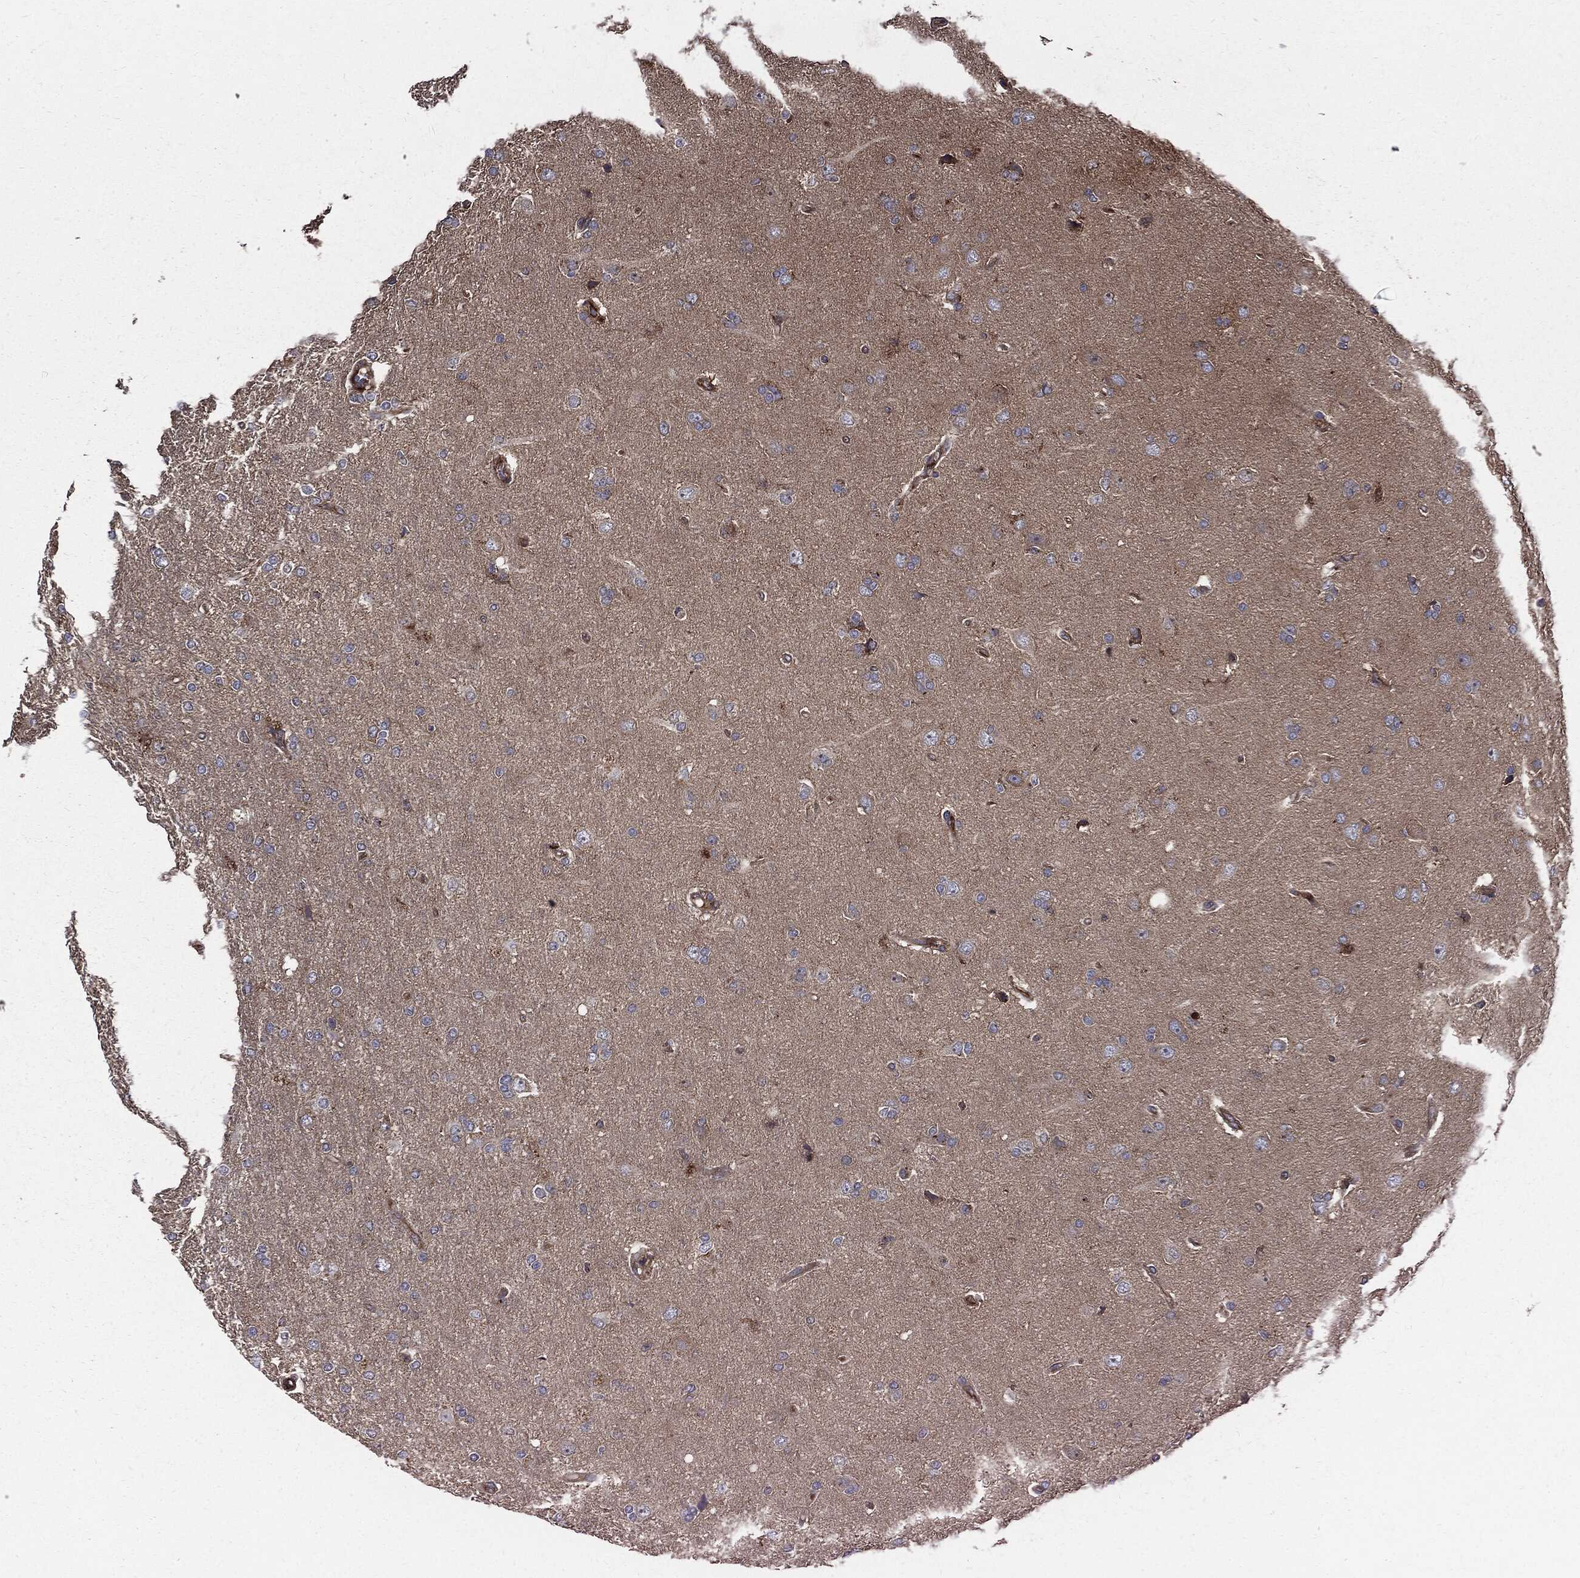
{"staining": {"intensity": "negative", "quantity": "none", "location": "none"}, "tissue": "glioma", "cell_type": "Tumor cells", "image_type": "cancer", "snomed": [{"axis": "morphology", "description": "Glioma, malignant, High grade"}, {"axis": "topography", "description": "Cerebral cortex"}], "caption": "Malignant glioma (high-grade) stained for a protein using IHC exhibits no expression tumor cells.", "gene": "PDCD6IP", "patient": {"sex": "male", "age": 70}}